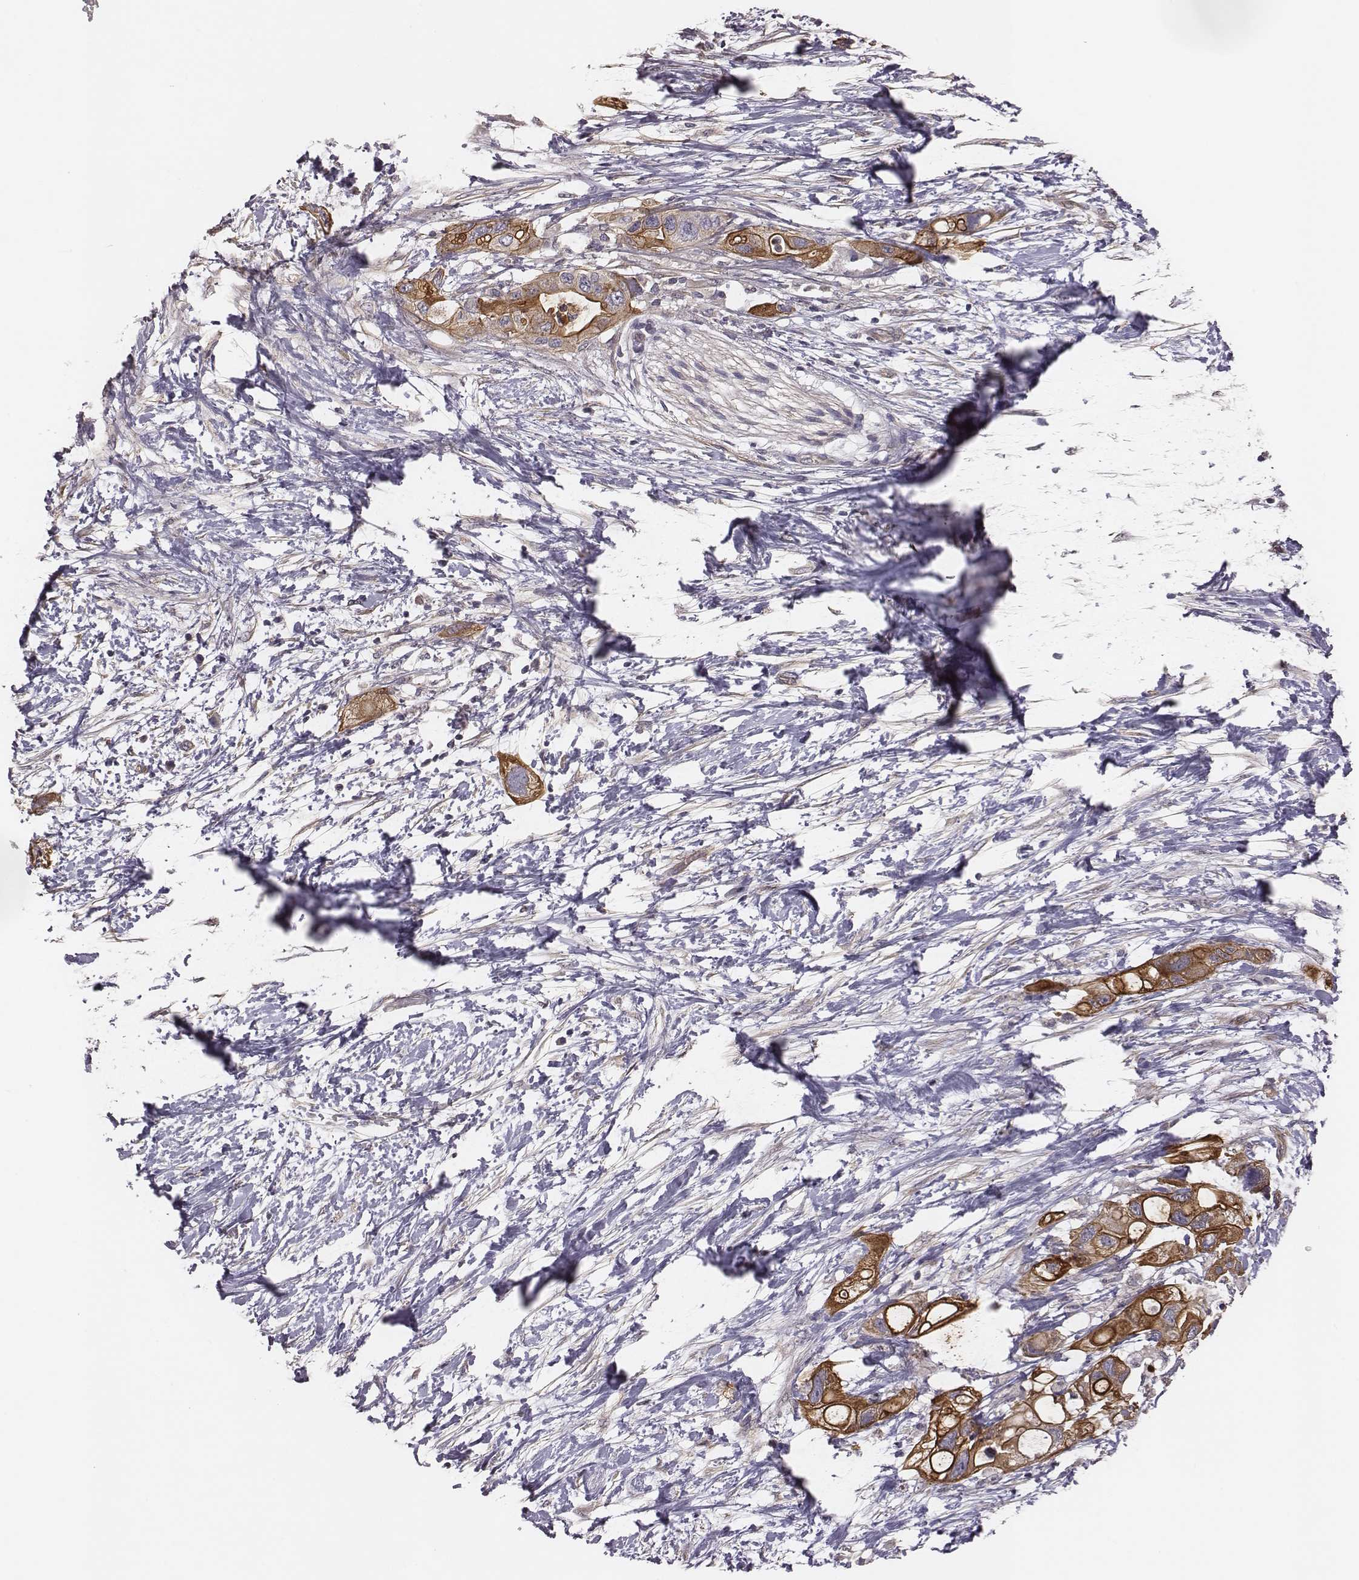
{"staining": {"intensity": "moderate", "quantity": ">75%", "location": "cytoplasmic/membranous"}, "tissue": "pancreatic cancer", "cell_type": "Tumor cells", "image_type": "cancer", "snomed": [{"axis": "morphology", "description": "Adenocarcinoma, NOS"}, {"axis": "topography", "description": "Pancreas"}], "caption": "Immunohistochemistry staining of pancreatic cancer, which exhibits medium levels of moderate cytoplasmic/membranous expression in about >75% of tumor cells indicating moderate cytoplasmic/membranous protein staining. The staining was performed using DAB (3,3'-diaminobenzidine) (brown) for protein detection and nuclei were counterstained in hematoxylin (blue).", "gene": "SCARF1", "patient": {"sex": "female", "age": 72}}